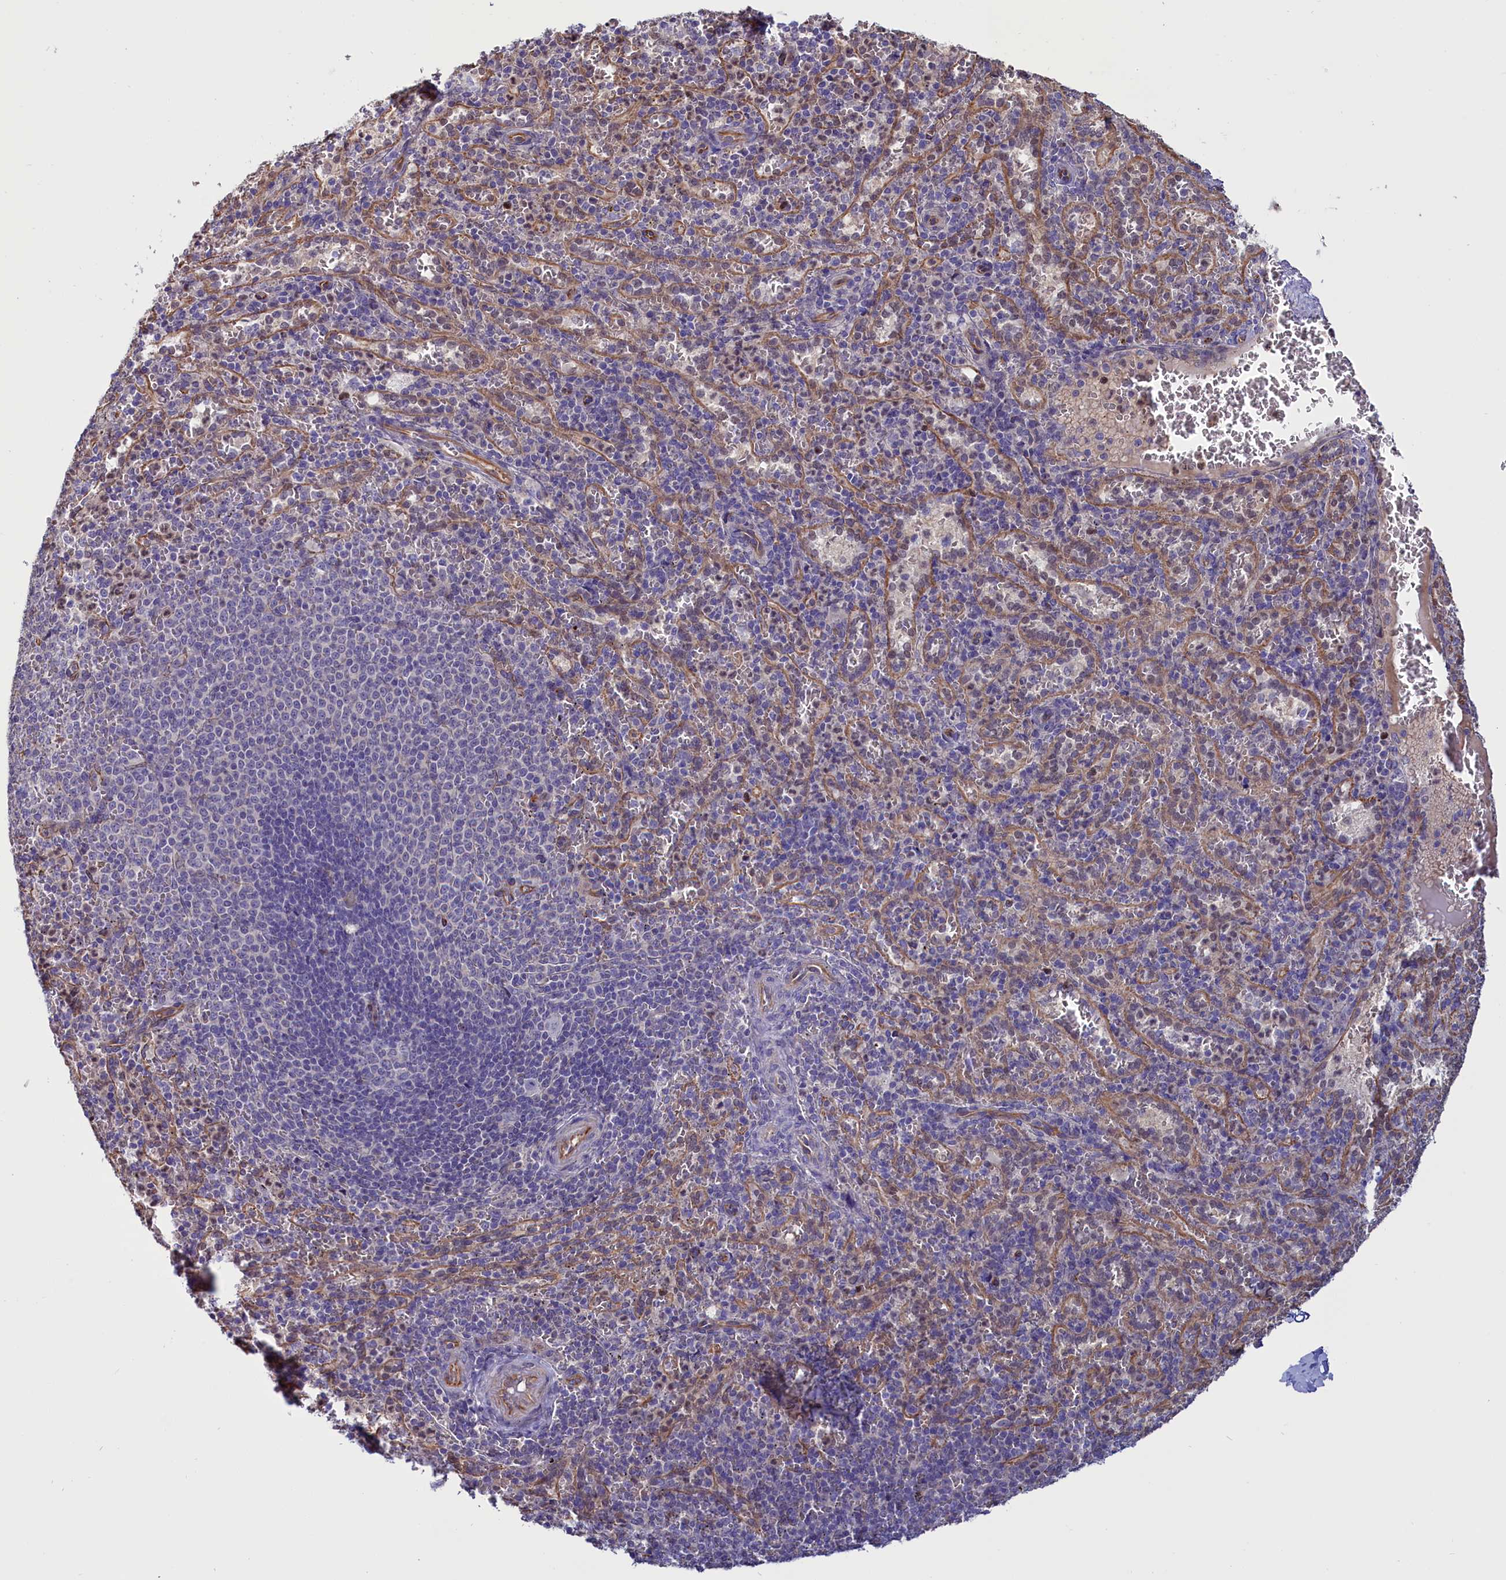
{"staining": {"intensity": "negative", "quantity": "none", "location": "none"}, "tissue": "spleen", "cell_type": "Cells in red pulp", "image_type": "normal", "snomed": [{"axis": "morphology", "description": "Normal tissue, NOS"}, {"axis": "topography", "description": "Spleen"}], "caption": "Spleen was stained to show a protein in brown. There is no significant staining in cells in red pulp. (IHC, brightfield microscopy, high magnification).", "gene": "PDILT", "patient": {"sex": "female", "age": 21}}